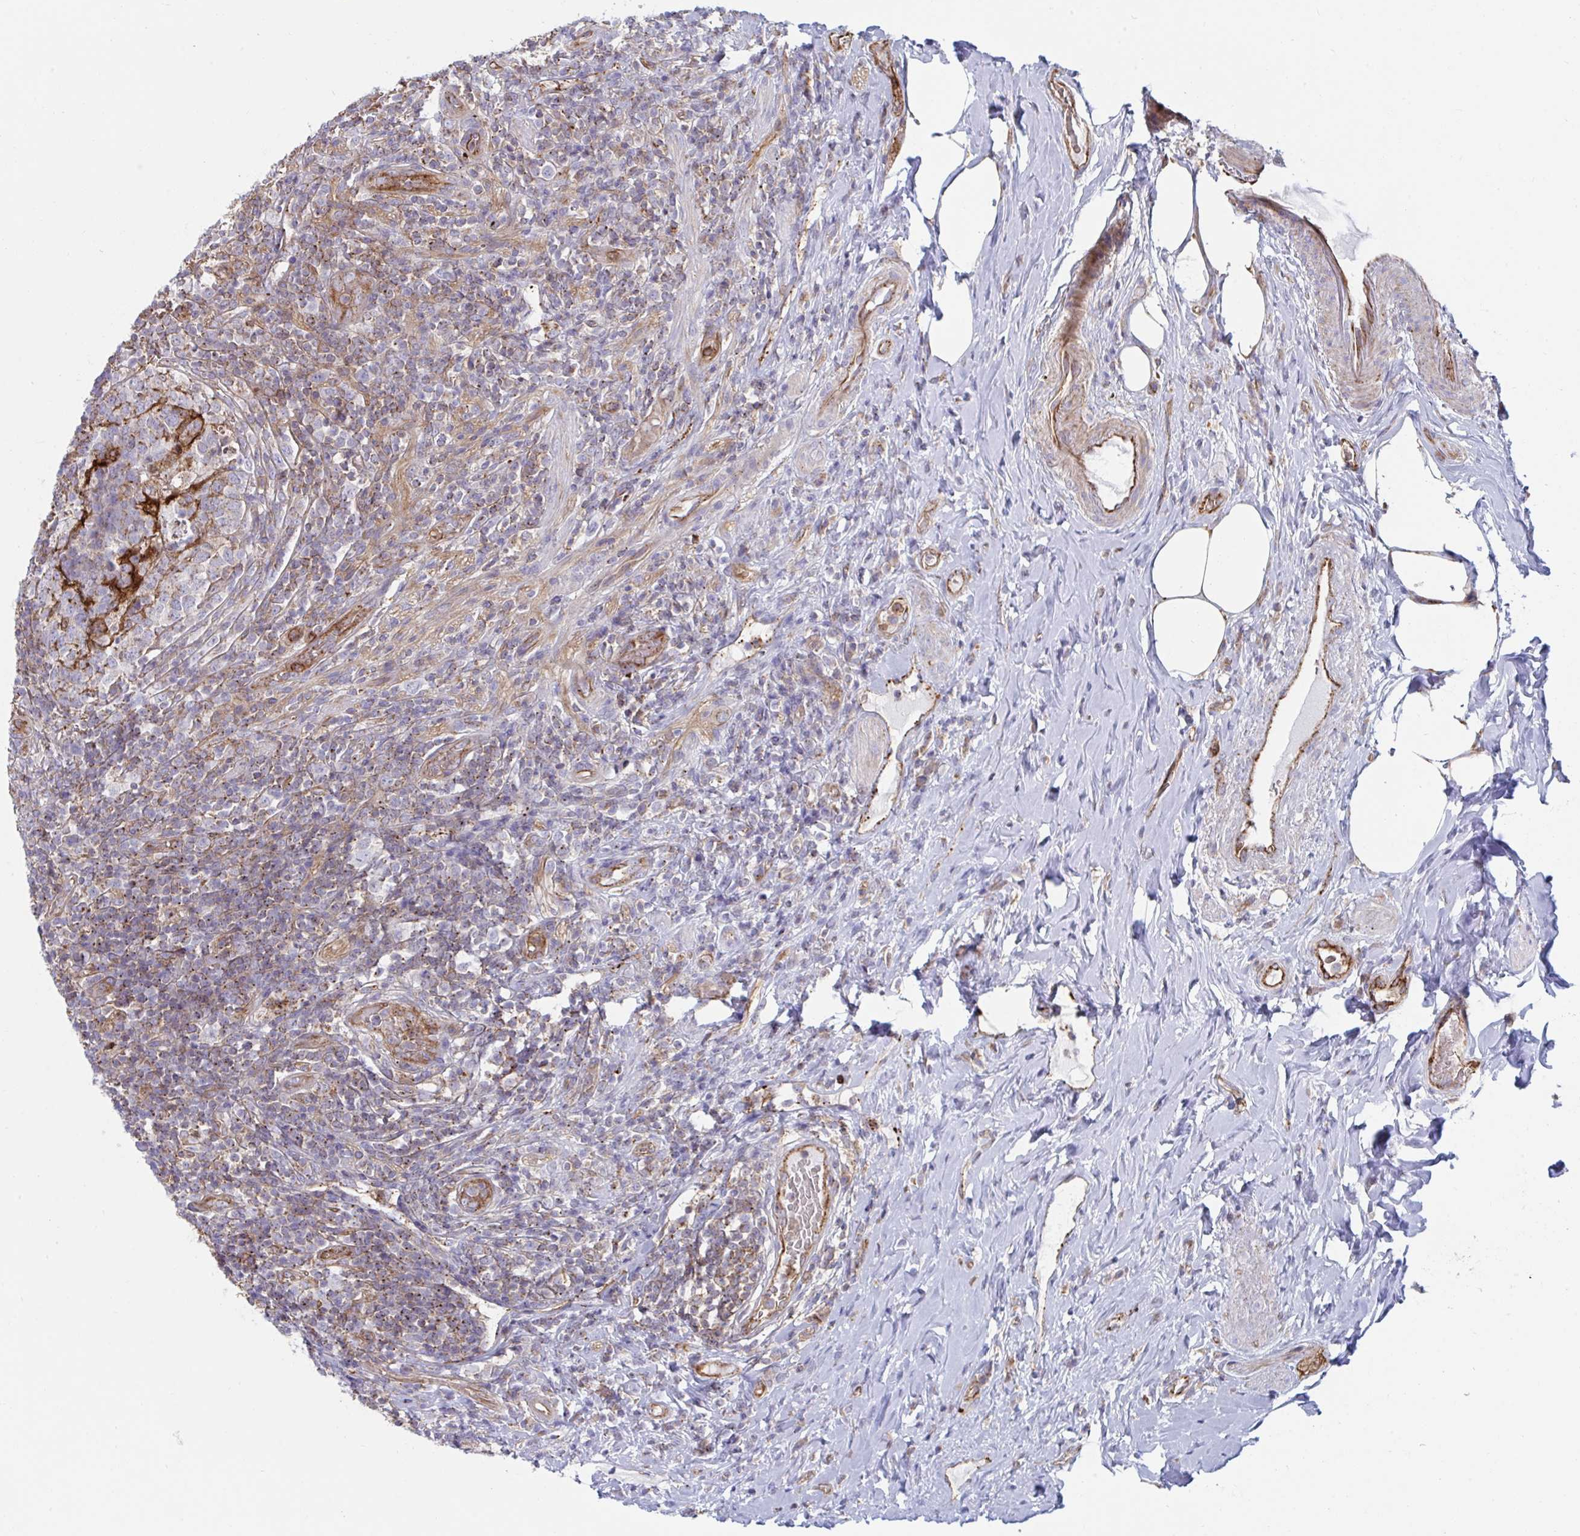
{"staining": {"intensity": "moderate", "quantity": ">75%", "location": "cytoplasmic/membranous"}, "tissue": "appendix", "cell_type": "Glandular cells", "image_type": "normal", "snomed": [{"axis": "morphology", "description": "Normal tissue, NOS"}, {"axis": "topography", "description": "Appendix"}], "caption": "Immunohistochemical staining of unremarkable appendix demonstrates moderate cytoplasmic/membranous protein staining in about >75% of glandular cells.", "gene": "SLC9A6", "patient": {"sex": "female", "age": 43}}